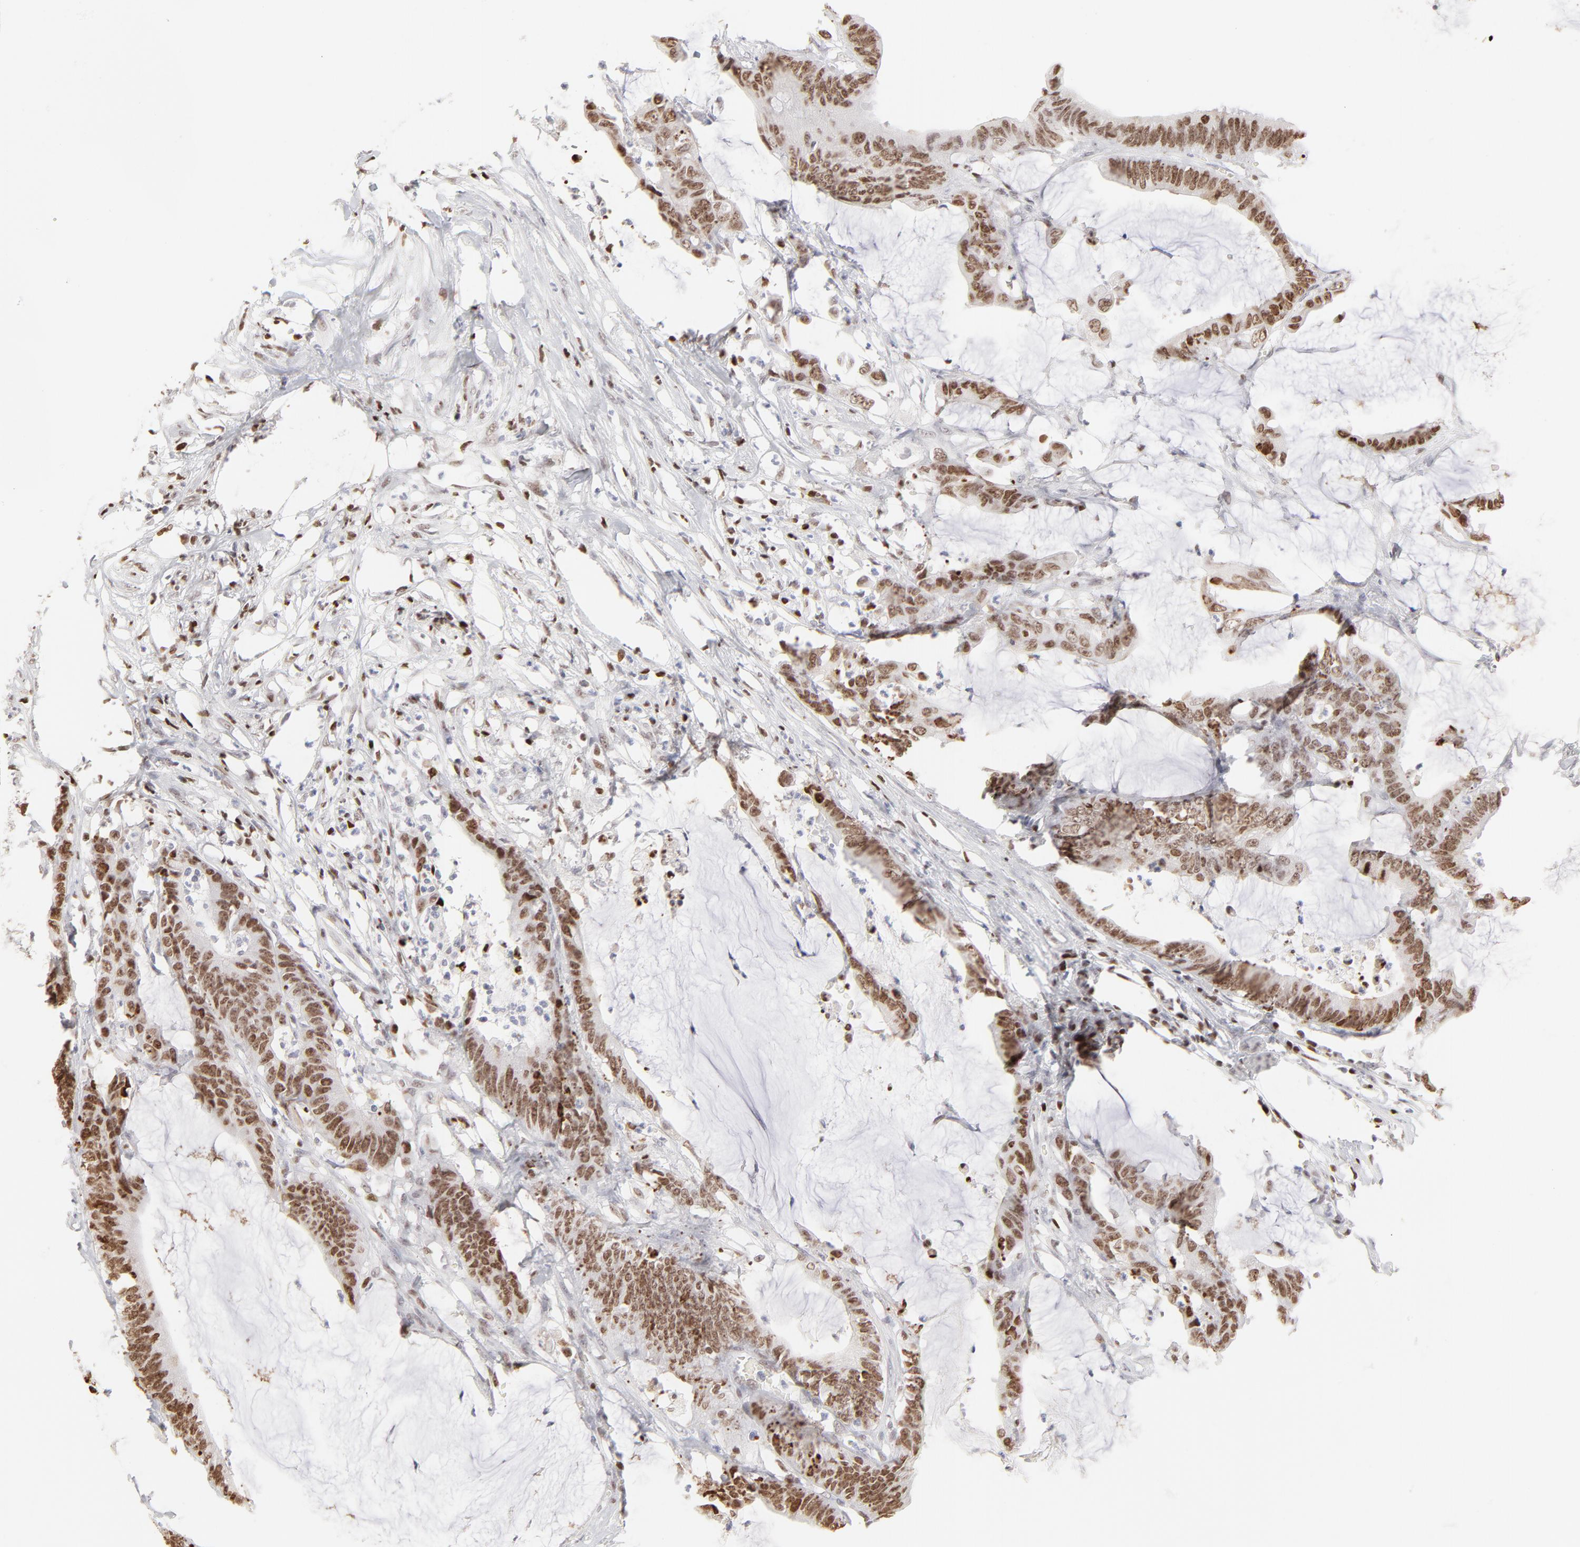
{"staining": {"intensity": "moderate", "quantity": ">75%", "location": "nuclear"}, "tissue": "colorectal cancer", "cell_type": "Tumor cells", "image_type": "cancer", "snomed": [{"axis": "morphology", "description": "Adenocarcinoma, NOS"}, {"axis": "topography", "description": "Rectum"}], "caption": "IHC of human colorectal cancer displays medium levels of moderate nuclear positivity in approximately >75% of tumor cells. The protein is stained brown, and the nuclei are stained in blue (DAB (3,3'-diaminobenzidine) IHC with brightfield microscopy, high magnification).", "gene": "PARP1", "patient": {"sex": "female", "age": 66}}